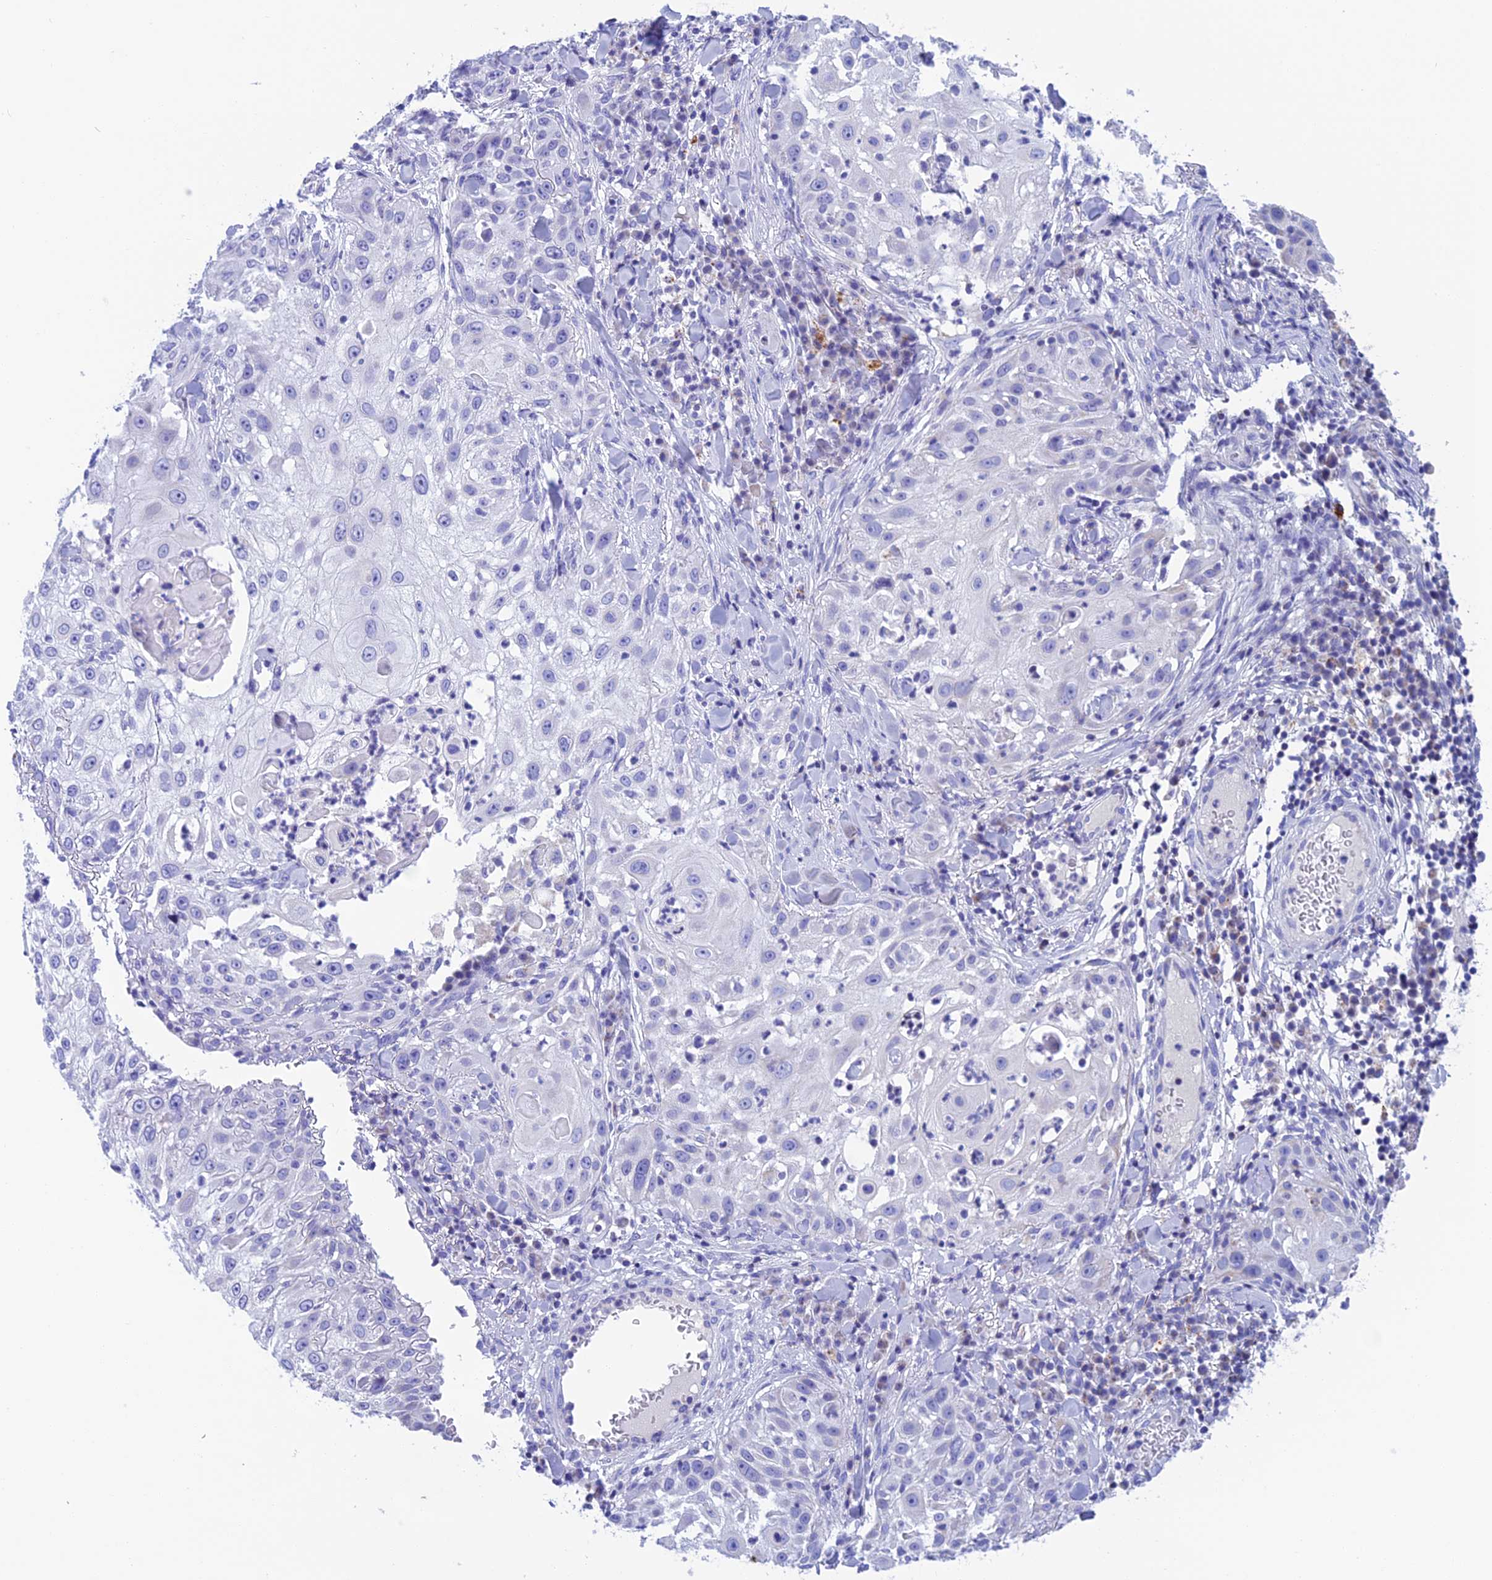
{"staining": {"intensity": "negative", "quantity": "none", "location": "none"}, "tissue": "skin cancer", "cell_type": "Tumor cells", "image_type": "cancer", "snomed": [{"axis": "morphology", "description": "Squamous cell carcinoma, NOS"}, {"axis": "topography", "description": "Skin"}], "caption": "The immunohistochemistry (IHC) micrograph has no significant expression in tumor cells of skin cancer tissue.", "gene": "NXPE4", "patient": {"sex": "female", "age": 44}}